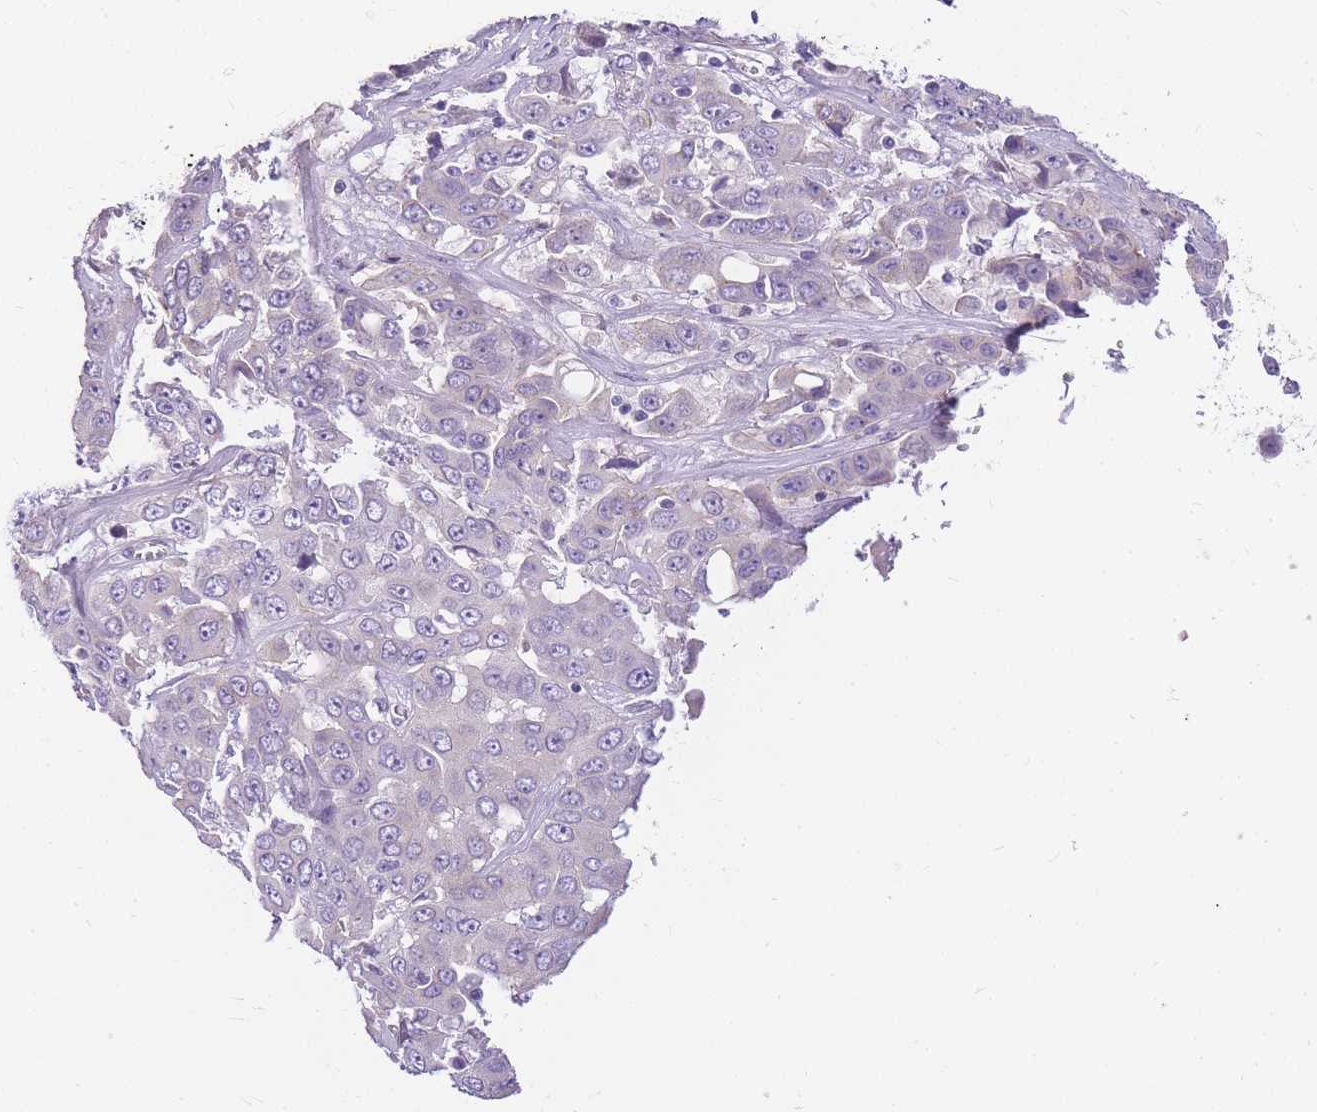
{"staining": {"intensity": "negative", "quantity": "none", "location": "none"}, "tissue": "liver cancer", "cell_type": "Tumor cells", "image_type": "cancer", "snomed": [{"axis": "morphology", "description": "Cholangiocarcinoma"}, {"axis": "topography", "description": "Liver"}], "caption": "This is an IHC micrograph of human liver cholangiocarcinoma. There is no expression in tumor cells.", "gene": "CLBA1", "patient": {"sex": "female", "age": 52}}